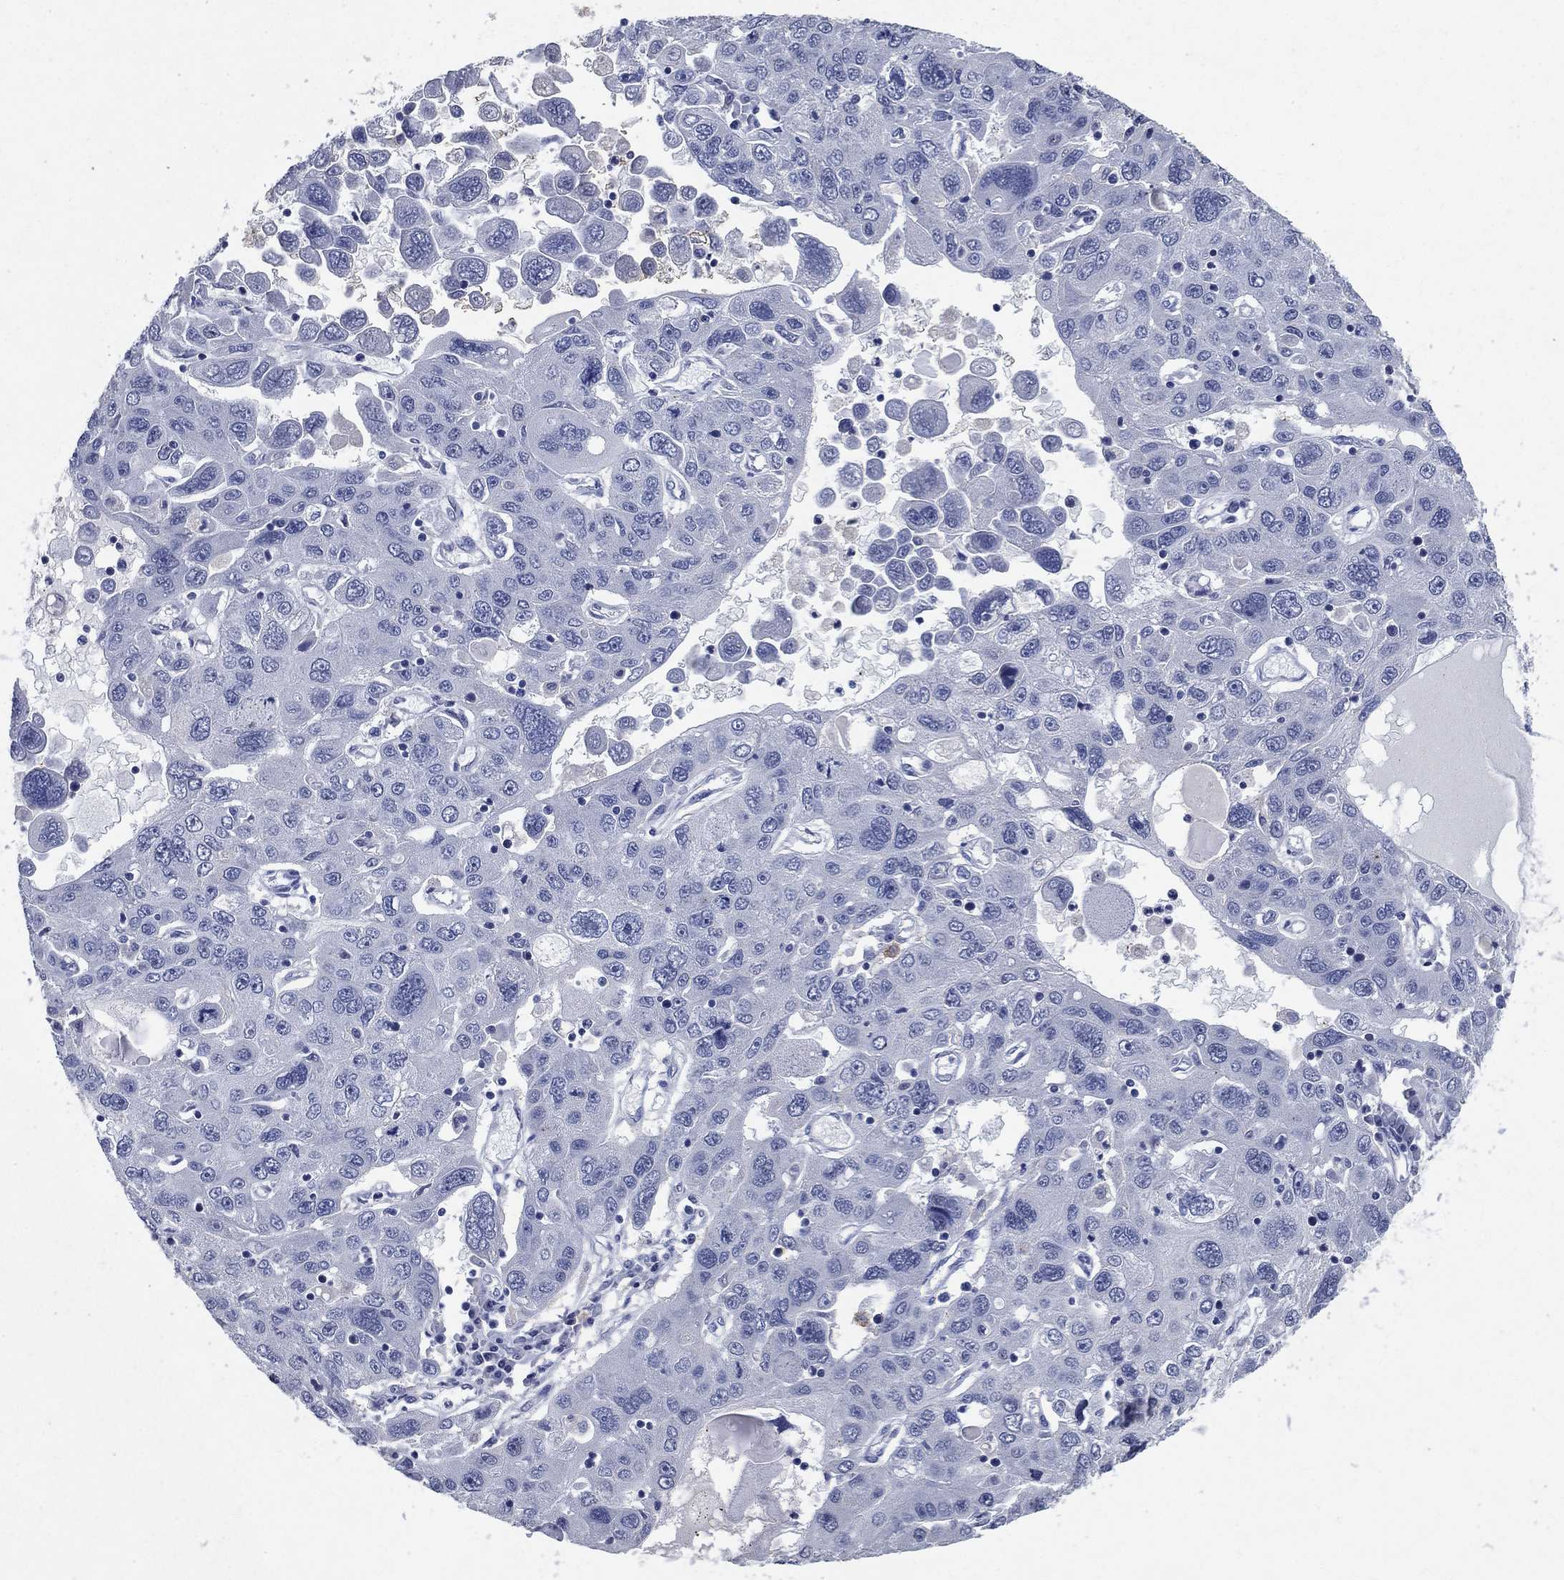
{"staining": {"intensity": "negative", "quantity": "none", "location": "none"}, "tissue": "stomach cancer", "cell_type": "Tumor cells", "image_type": "cancer", "snomed": [{"axis": "morphology", "description": "Adenocarcinoma, NOS"}, {"axis": "topography", "description": "Stomach"}], "caption": "This micrograph is of adenocarcinoma (stomach) stained with IHC to label a protein in brown with the nuclei are counter-stained blue. There is no staining in tumor cells.", "gene": "FSCN2", "patient": {"sex": "male", "age": 56}}